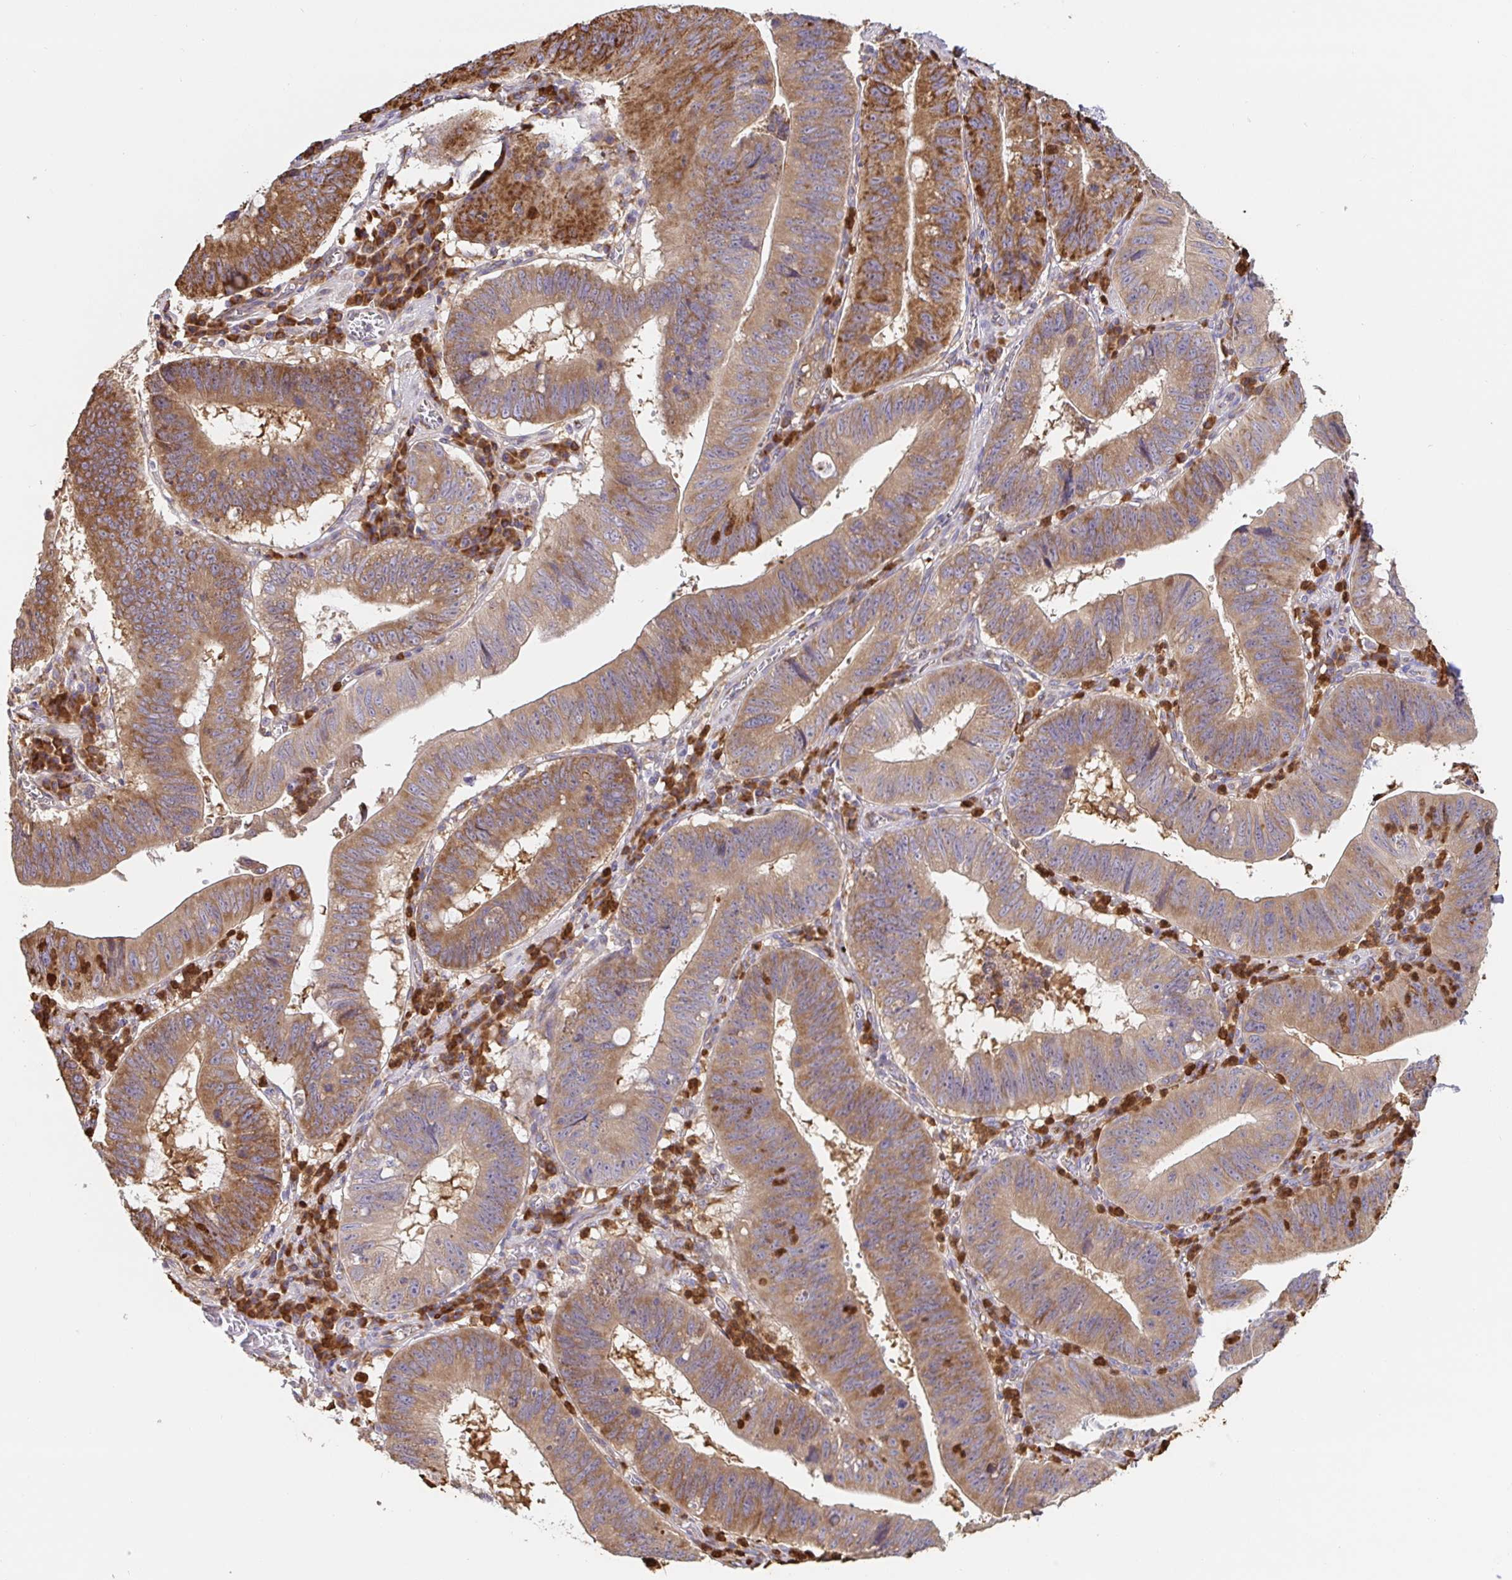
{"staining": {"intensity": "moderate", "quantity": ">75%", "location": "cytoplasmic/membranous"}, "tissue": "stomach cancer", "cell_type": "Tumor cells", "image_type": "cancer", "snomed": [{"axis": "morphology", "description": "Adenocarcinoma, NOS"}, {"axis": "topography", "description": "Stomach"}], "caption": "Moderate cytoplasmic/membranous expression is present in about >75% of tumor cells in stomach adenocarcinoma.", "gene": "PDPK1", "patient": {"sex": "male", "age": 59}}